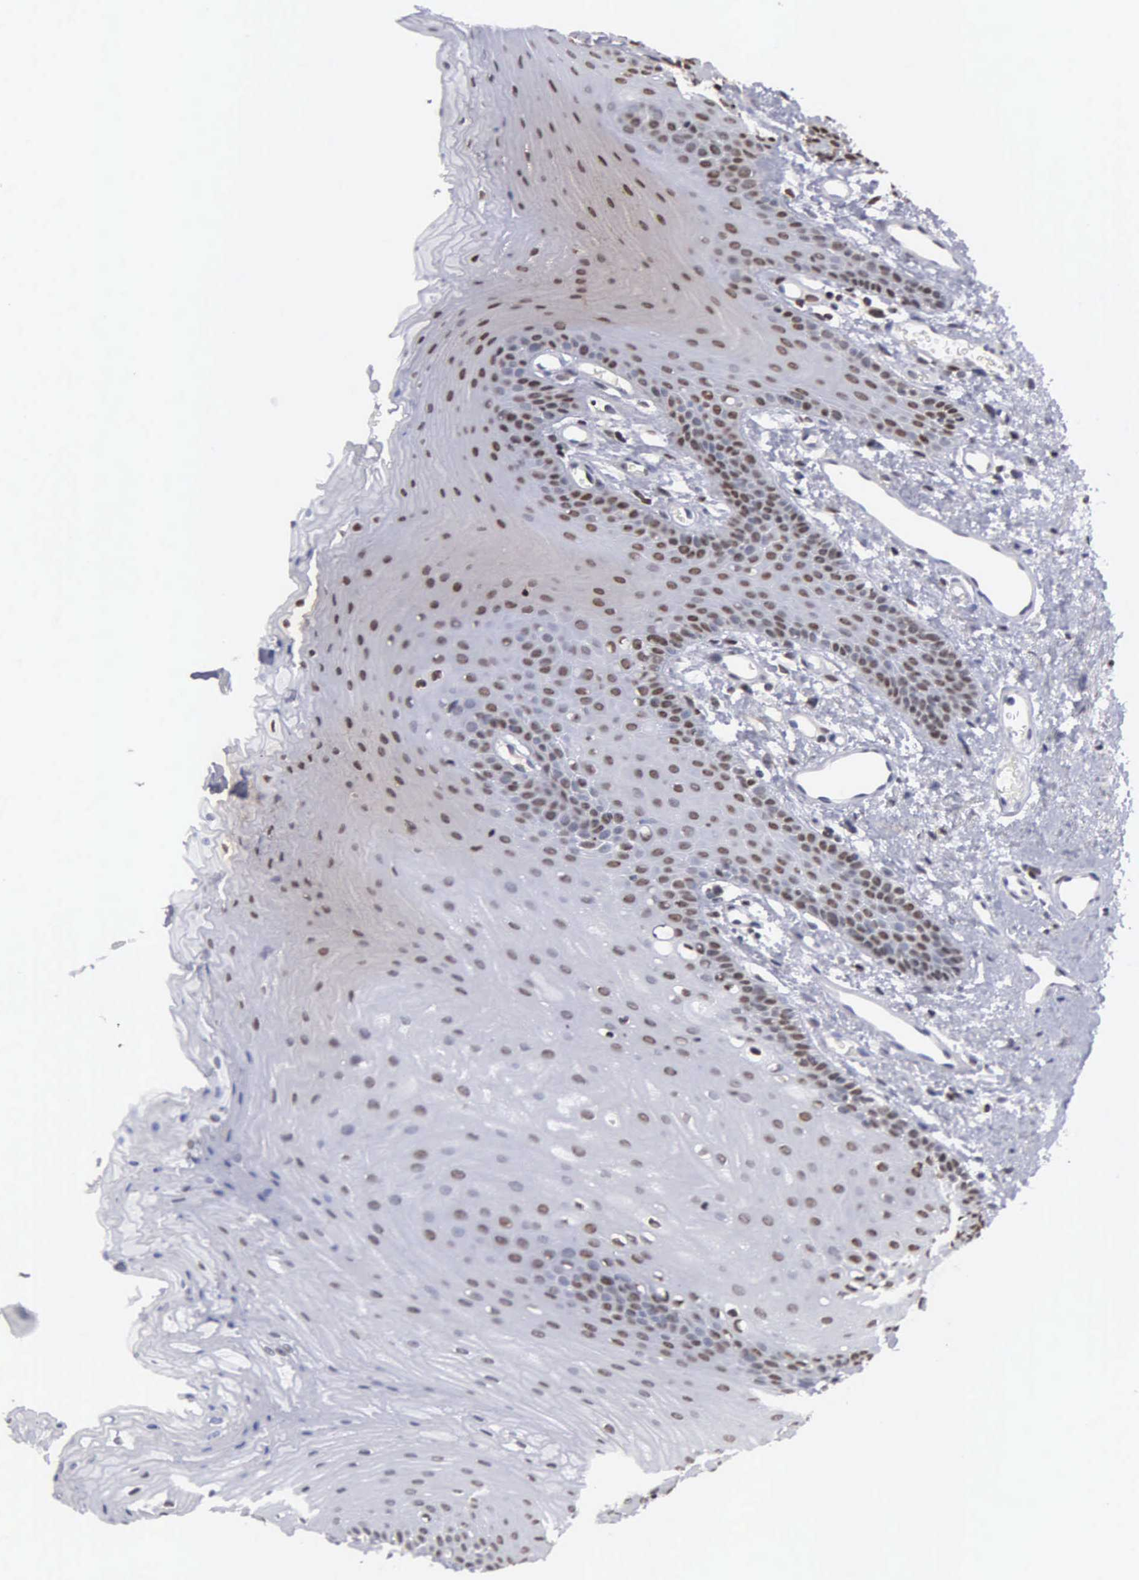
{"staining": {"intensity": "strong", "quantity": "25%-75%", "location": "nuclear"}, "tissue": "oral mucosa", "cell_type": "Squamous epithelial cells", "image_type": "normal", "snomed": [{"axis": "morphology", "description": "Normal tissue, NOS"}, {"axis": "topography", "description": "Oral tissue"}], "caption": "Protein staining of benign oral mucosa demonstrates strong nuclear positivity in about 25%-75% of squamous epithelial cells. Using DAB (brown) and hematoxylin (blue) stains, captured at high magnification using brightfield microscopy.", "gene": "CCNG1", "patient": {"sex": "male", "age": 52}}